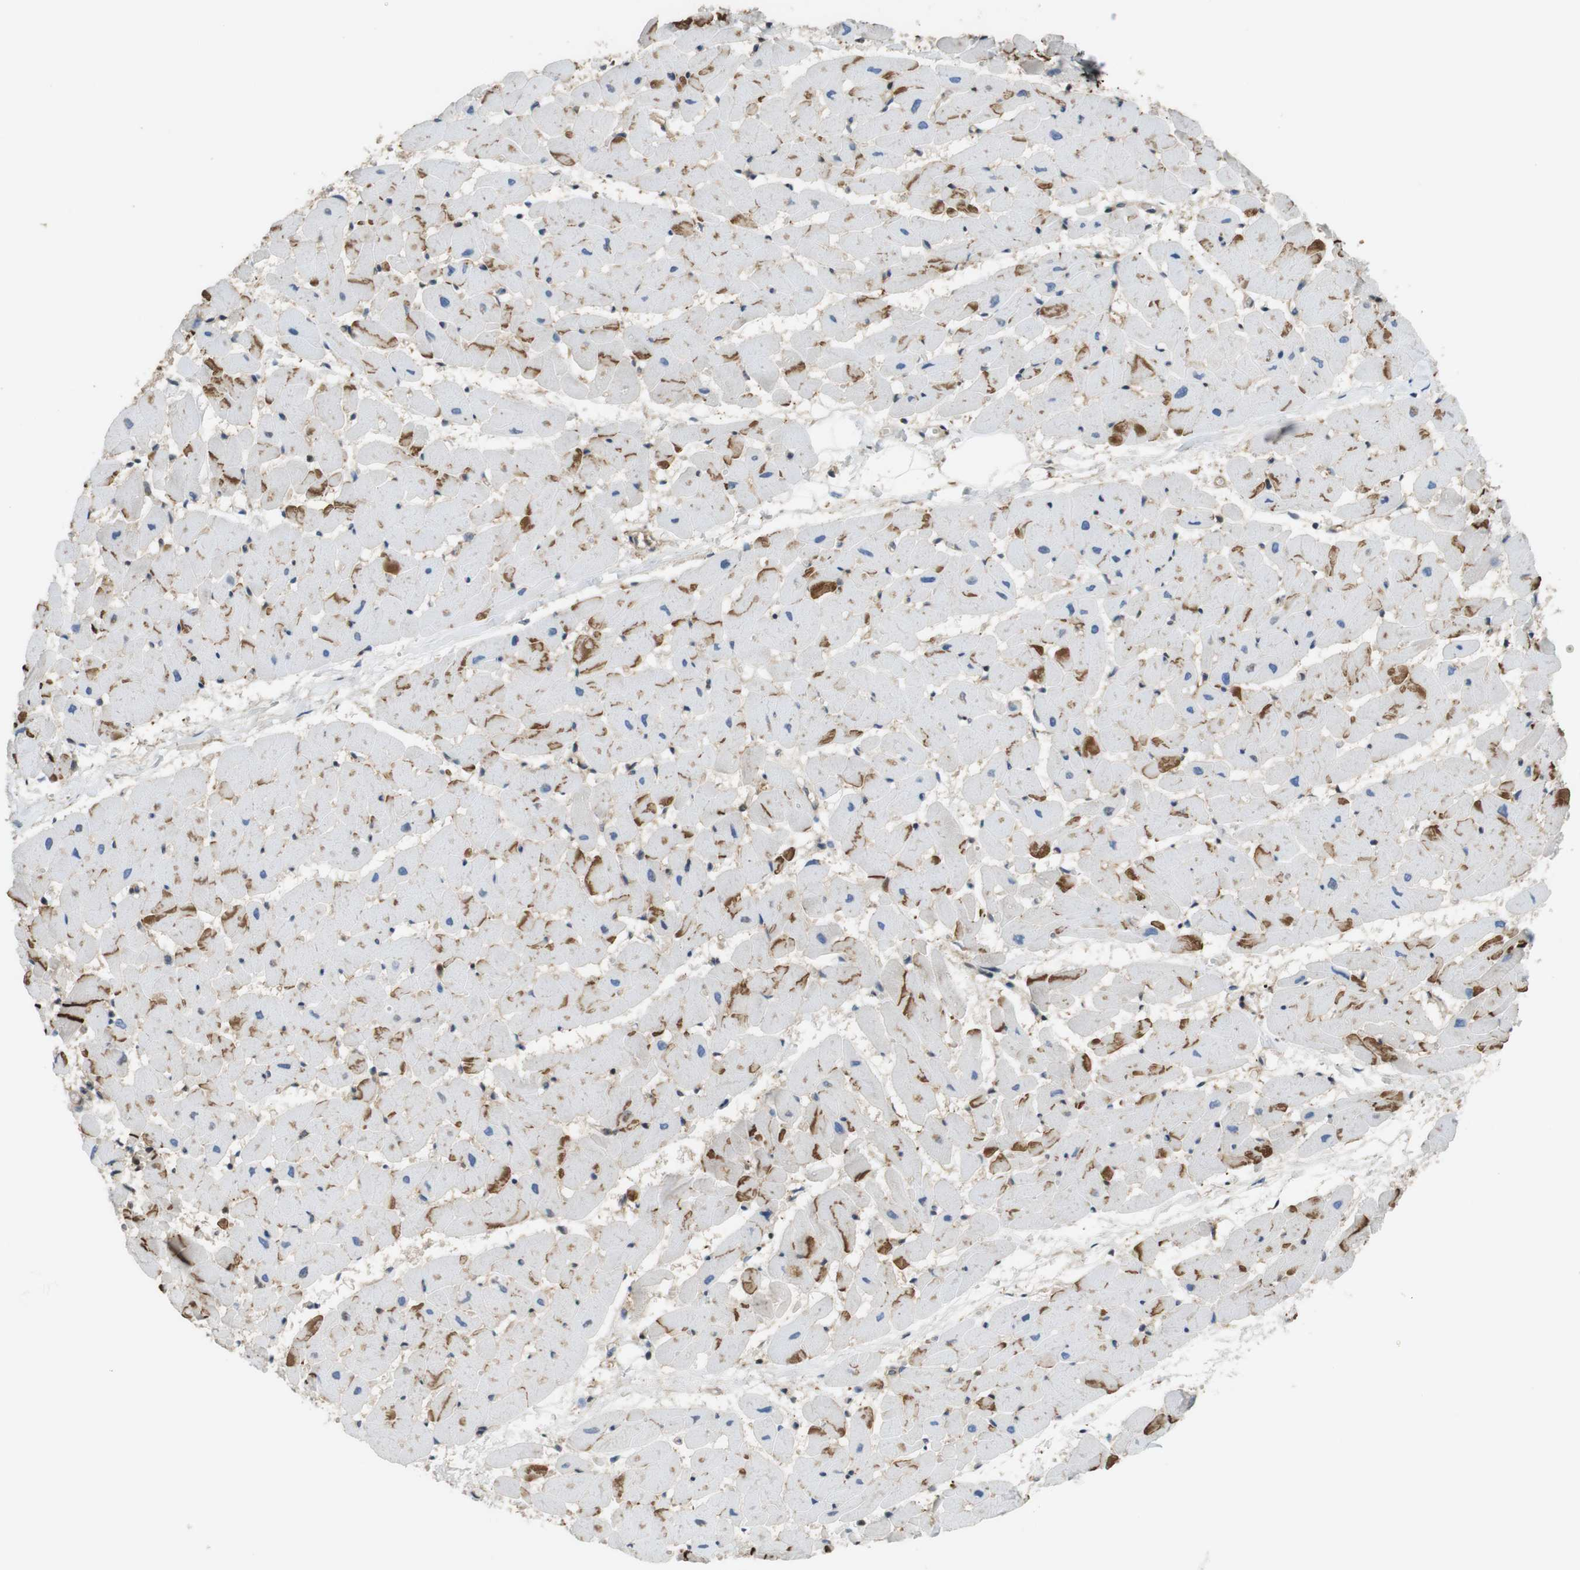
{"staining": {"intensity": "moderate", "quantity": "25%-75%", "location": "cytoplasmic/membranous"}, "tissue": "heart muscle", "cell_type": "Cardiomyocytes", "image_type": "normal", "snomed": [{"axis": "morphology", "description": "Normal tissue, NOS"}, {"axis": "topography", "description": "Heart"}], "caption": "This is a histology image of immunohistochemistry staining of benign heart muscle, which shows moderate positivity in the cytoplasmic/membranous of cardiomyocytes.", "gene": "PCDH10", "patient": {"sex": "female", "age": 19}}